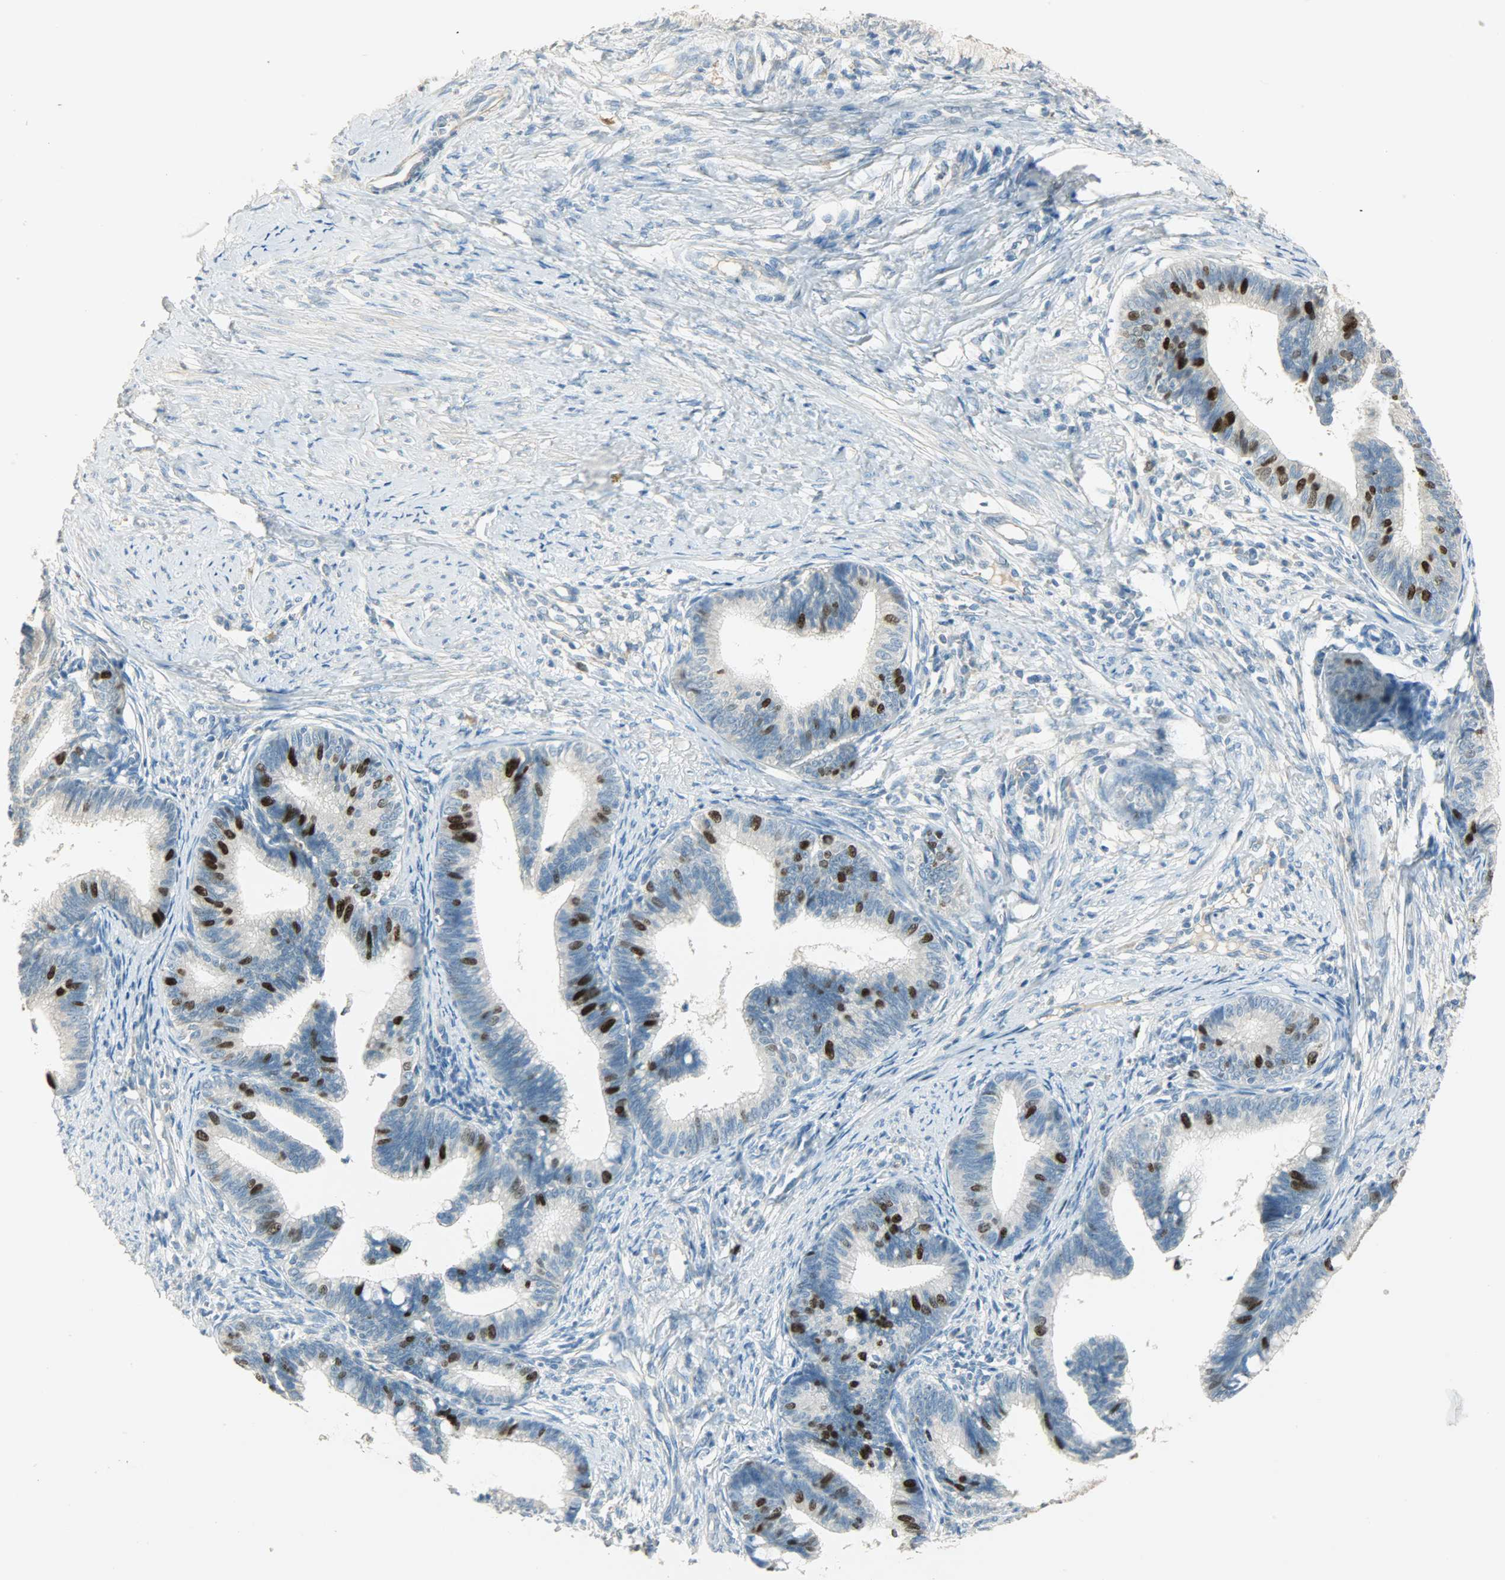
{"staining": {"intensity": "strong", "quantity": "<25%", "location": "nuclear"}, "tissue": "cervical cancer", "cell_type": "Tumor cells", "image_type": "cancer", "snomed": [{"axis": "morphology", "description": "Adenocarcinoma, NOS"}, {"axis": "topography", "description": "Cervix"}], "caption": "High-magnification brightfield microscopy of cervical adenocarcinoma stained with DAB (3,3'-diaminobenzidine) (brown) and counterstained with hematoxylin (blue). tumor cells exhibit strong nuclear expression is present in approximately<25% of cells.", "gene": "TPX2", "patient": {"sex": "female", "age": 36}}